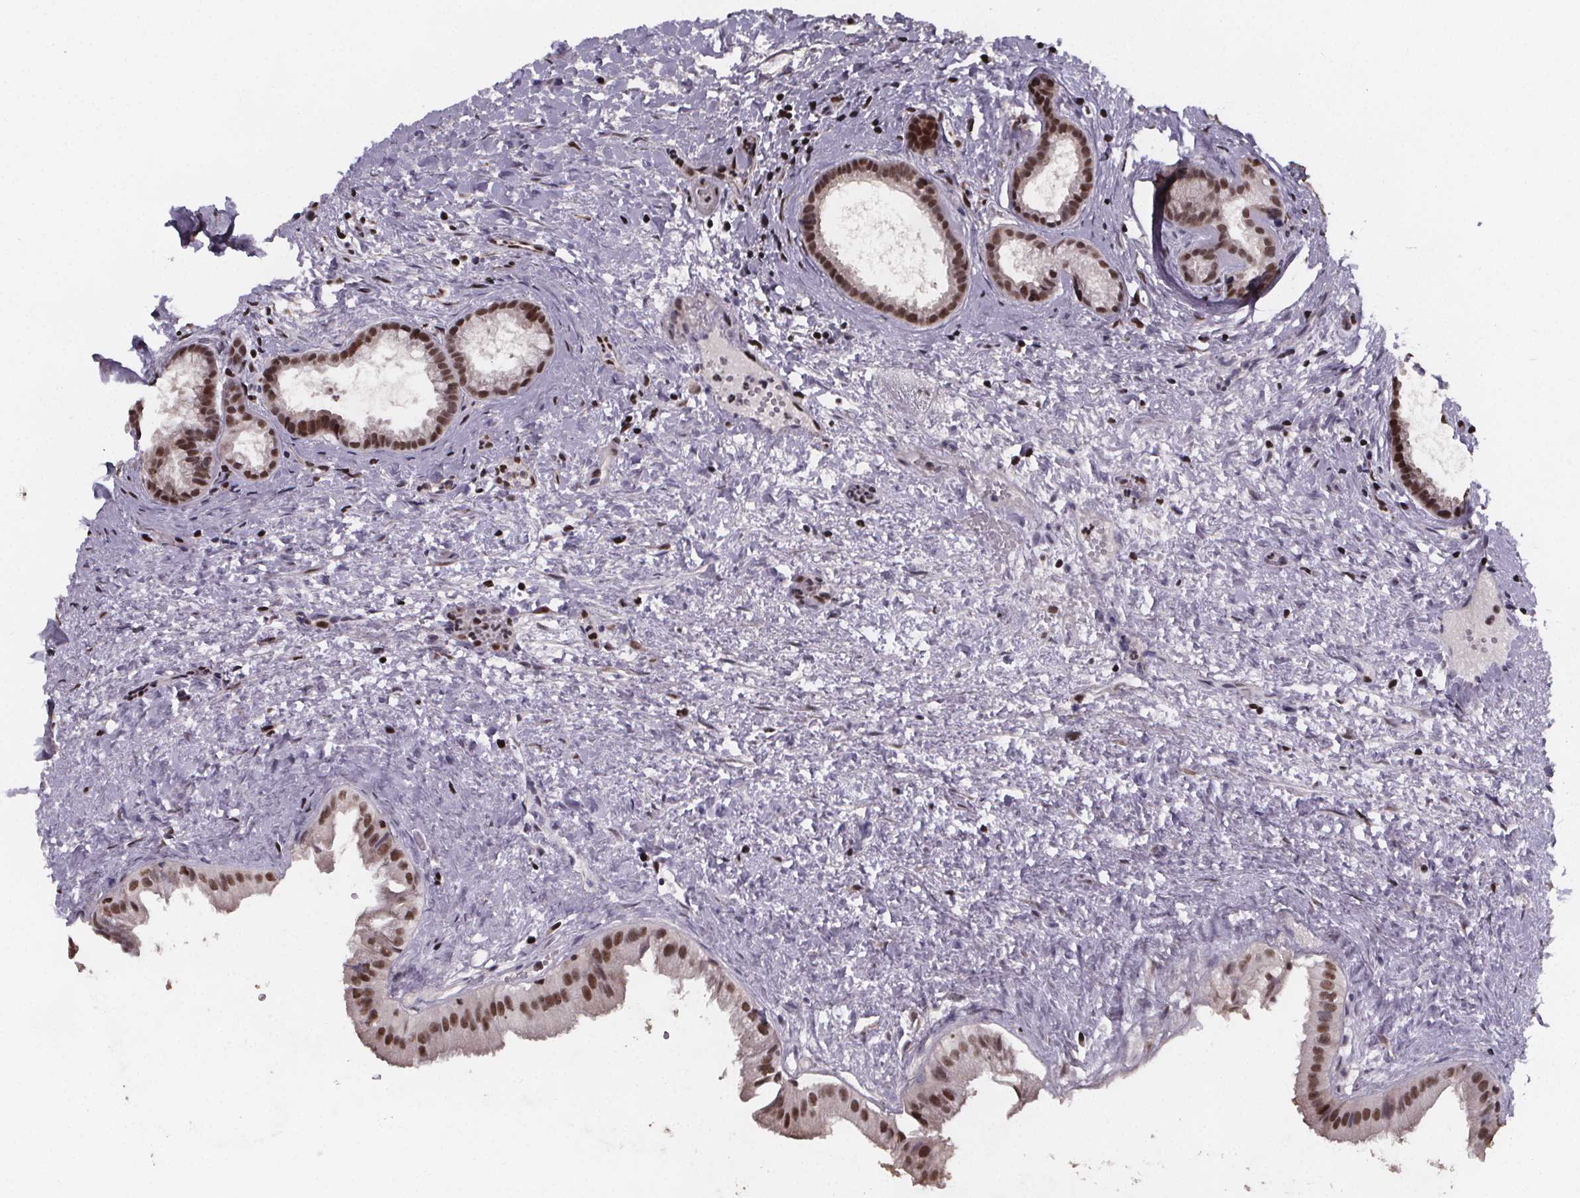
{"staining": {"intensity": "moderate", "quantity": ">75%", "location": "nuclear"}, "tissue": "gallbladder", "cell_type": "Glandular cells", "image_type": "normal", "snomed": [{"axis": "morphology", "description": "Normal tissue, NOS"}, {"axis": "topography", "description": "Gallbladder"}], "caption": "Brown immunohistochemical staining in normal human gallbladder shows moderate nuclear positivity in about >75% of glandular cells. Using DAB (3,3'-diaminobenzidine) (brown) and hematoxylin (blue) stains, captured at high magnification using brightfield microscopy.", "gene": "U2SURP", "patient": {"sex": "male", "age": 70}}